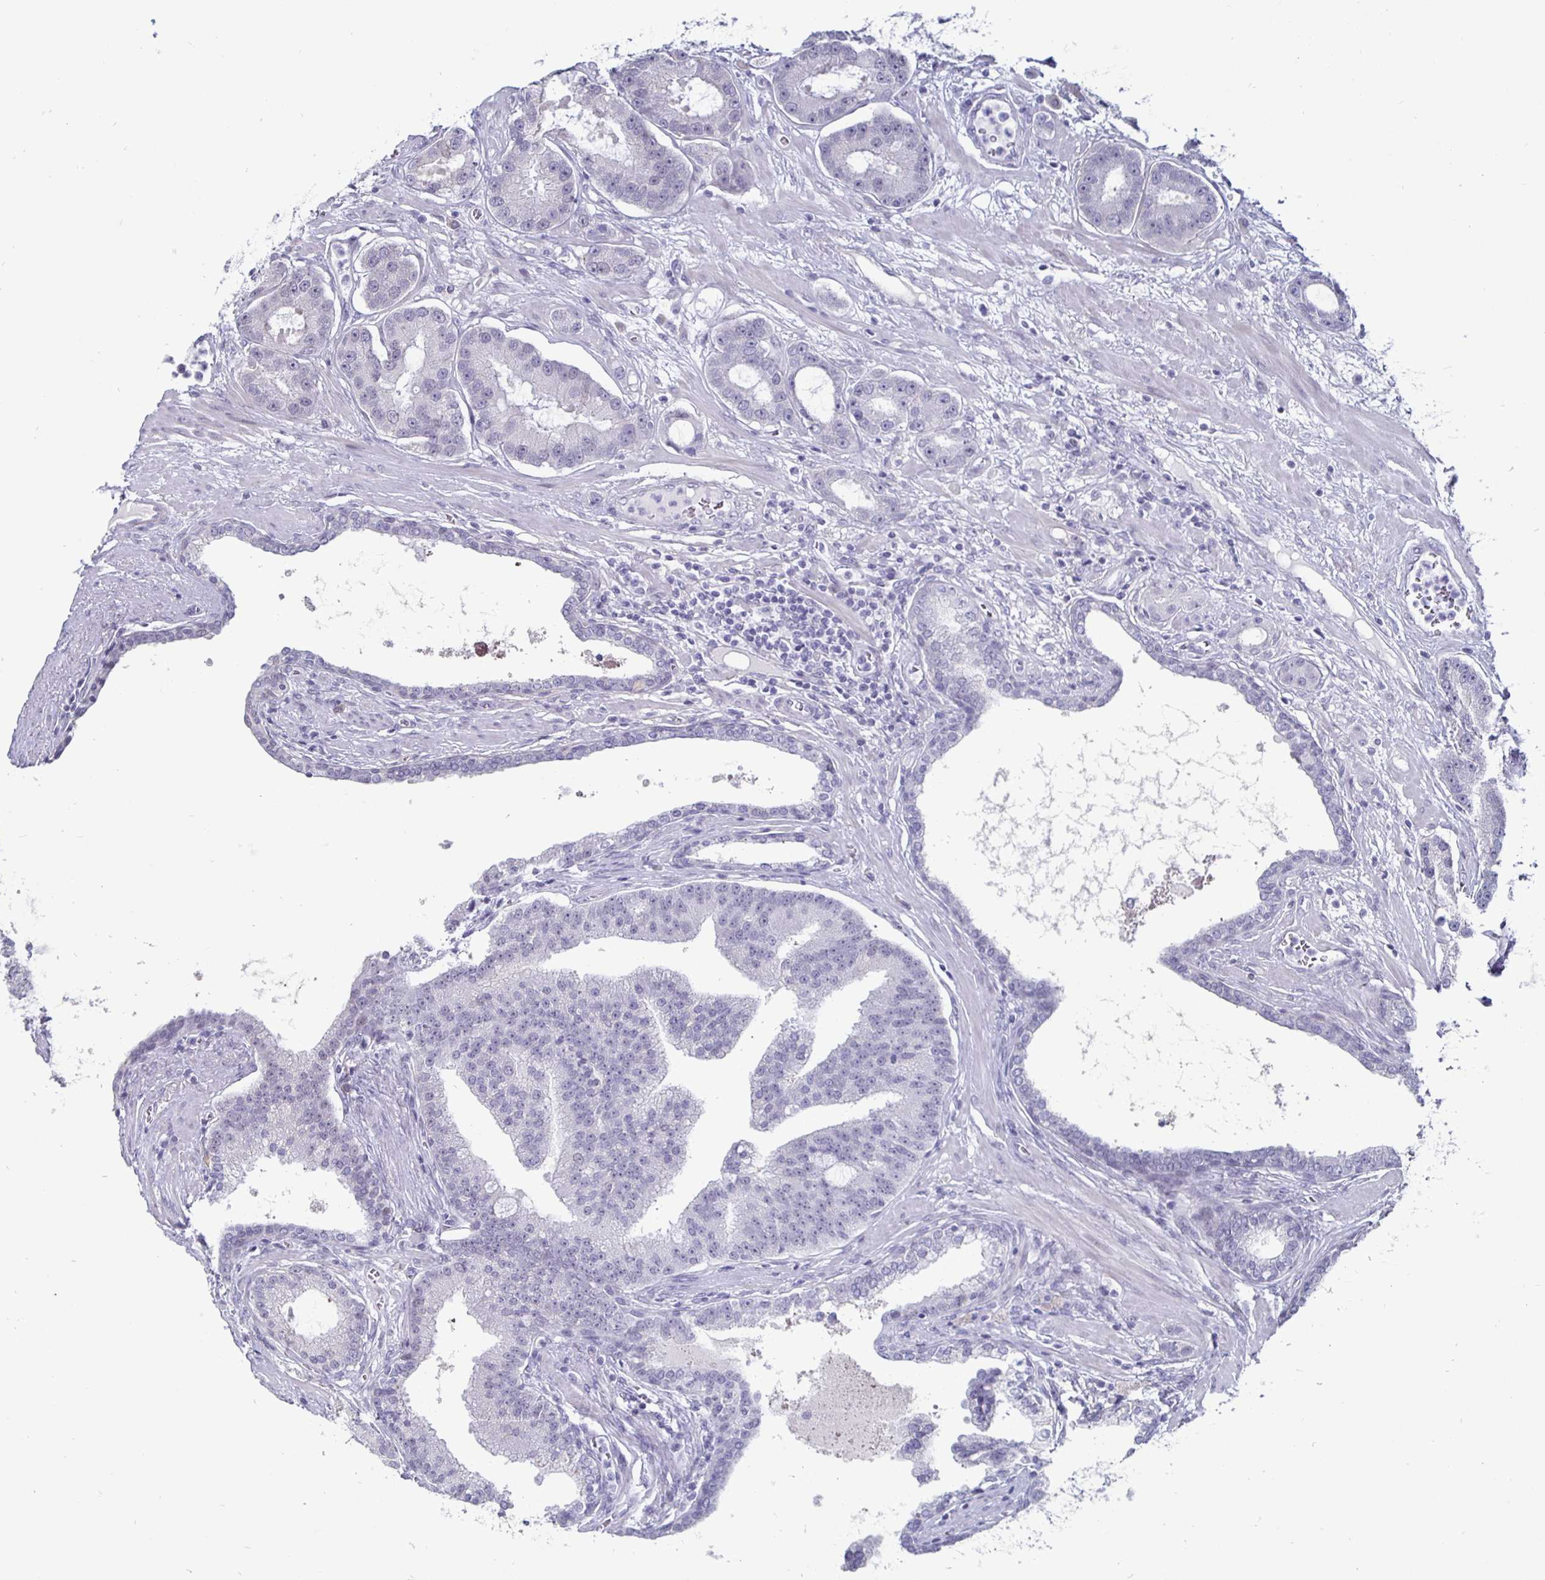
{"staining": {"intensity": "negative", "quantity": "none", "location": "none"}, "tissue": "prostate cancer", "cell_type": "Tumor cells", "image_type": "cancer", "snomed": [{"axis": "morphology", "description": "Adenocarcinoma, High grade"}, {"axis": "topography", "description": "Prostate"}], "caption": "The IHC image has no significant positivity in tumor cells of prostate high-grade adenocarcinoma tissue.", "gene": "OOSP2", "patient": {"sex": "male", "age": 65}}